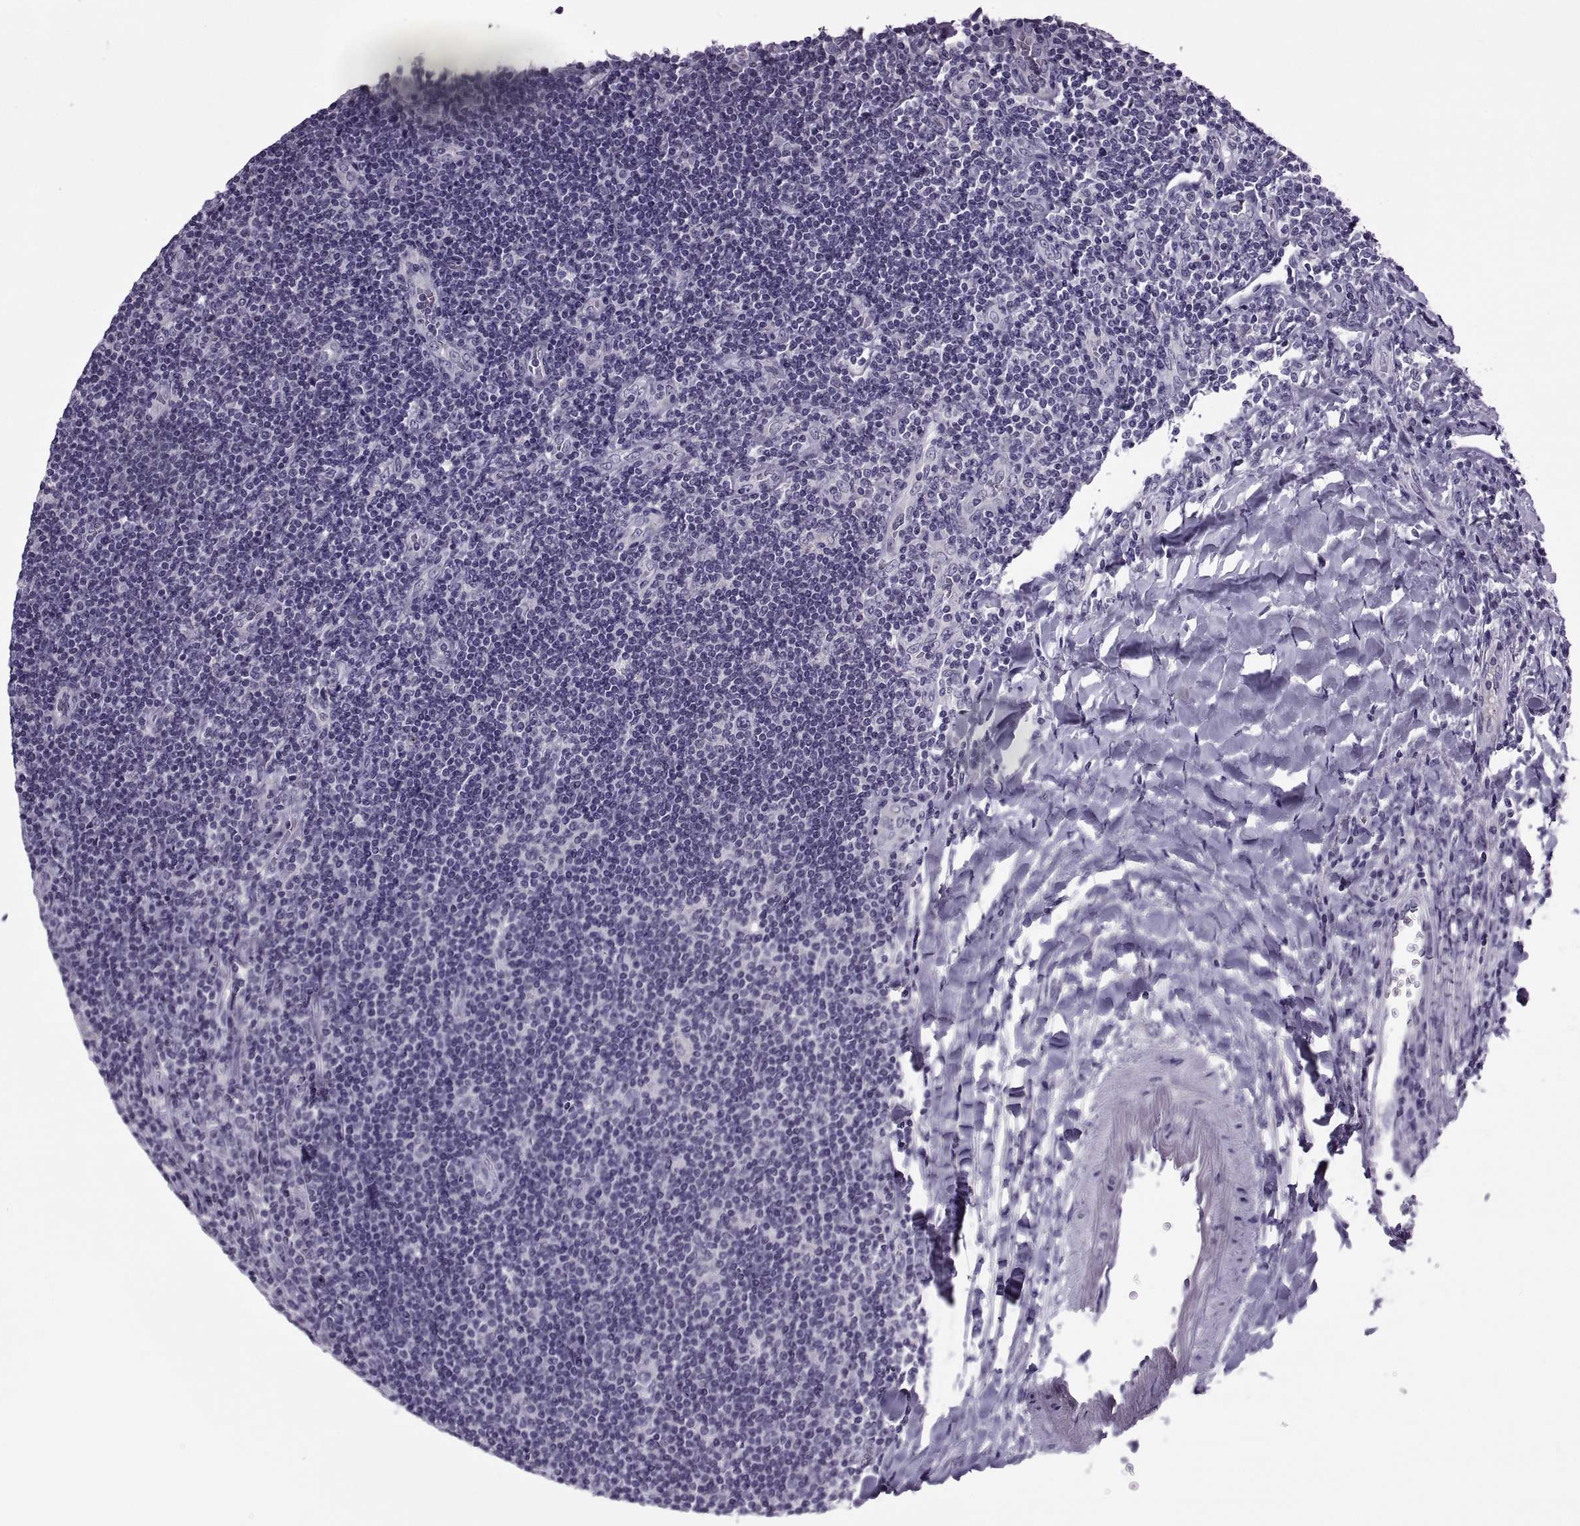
{"staining": {"intensity": "negative", "quantity": "none", "location": "none"}, "tissue": "lymphoma", "cell_type": "Tumor cells", "image_type": "cancer", "snomed": [{"axis": "morphology", "description": "Hodgkin's disease, NOS"}, {"axis": "topography", "description": "Lymph node"}], "caption": "Tumor cells show no significant protein expression in Hodgkin's disease.", "gene": "MAGEB1", "patient": {"sex": "male", "age": 40}}